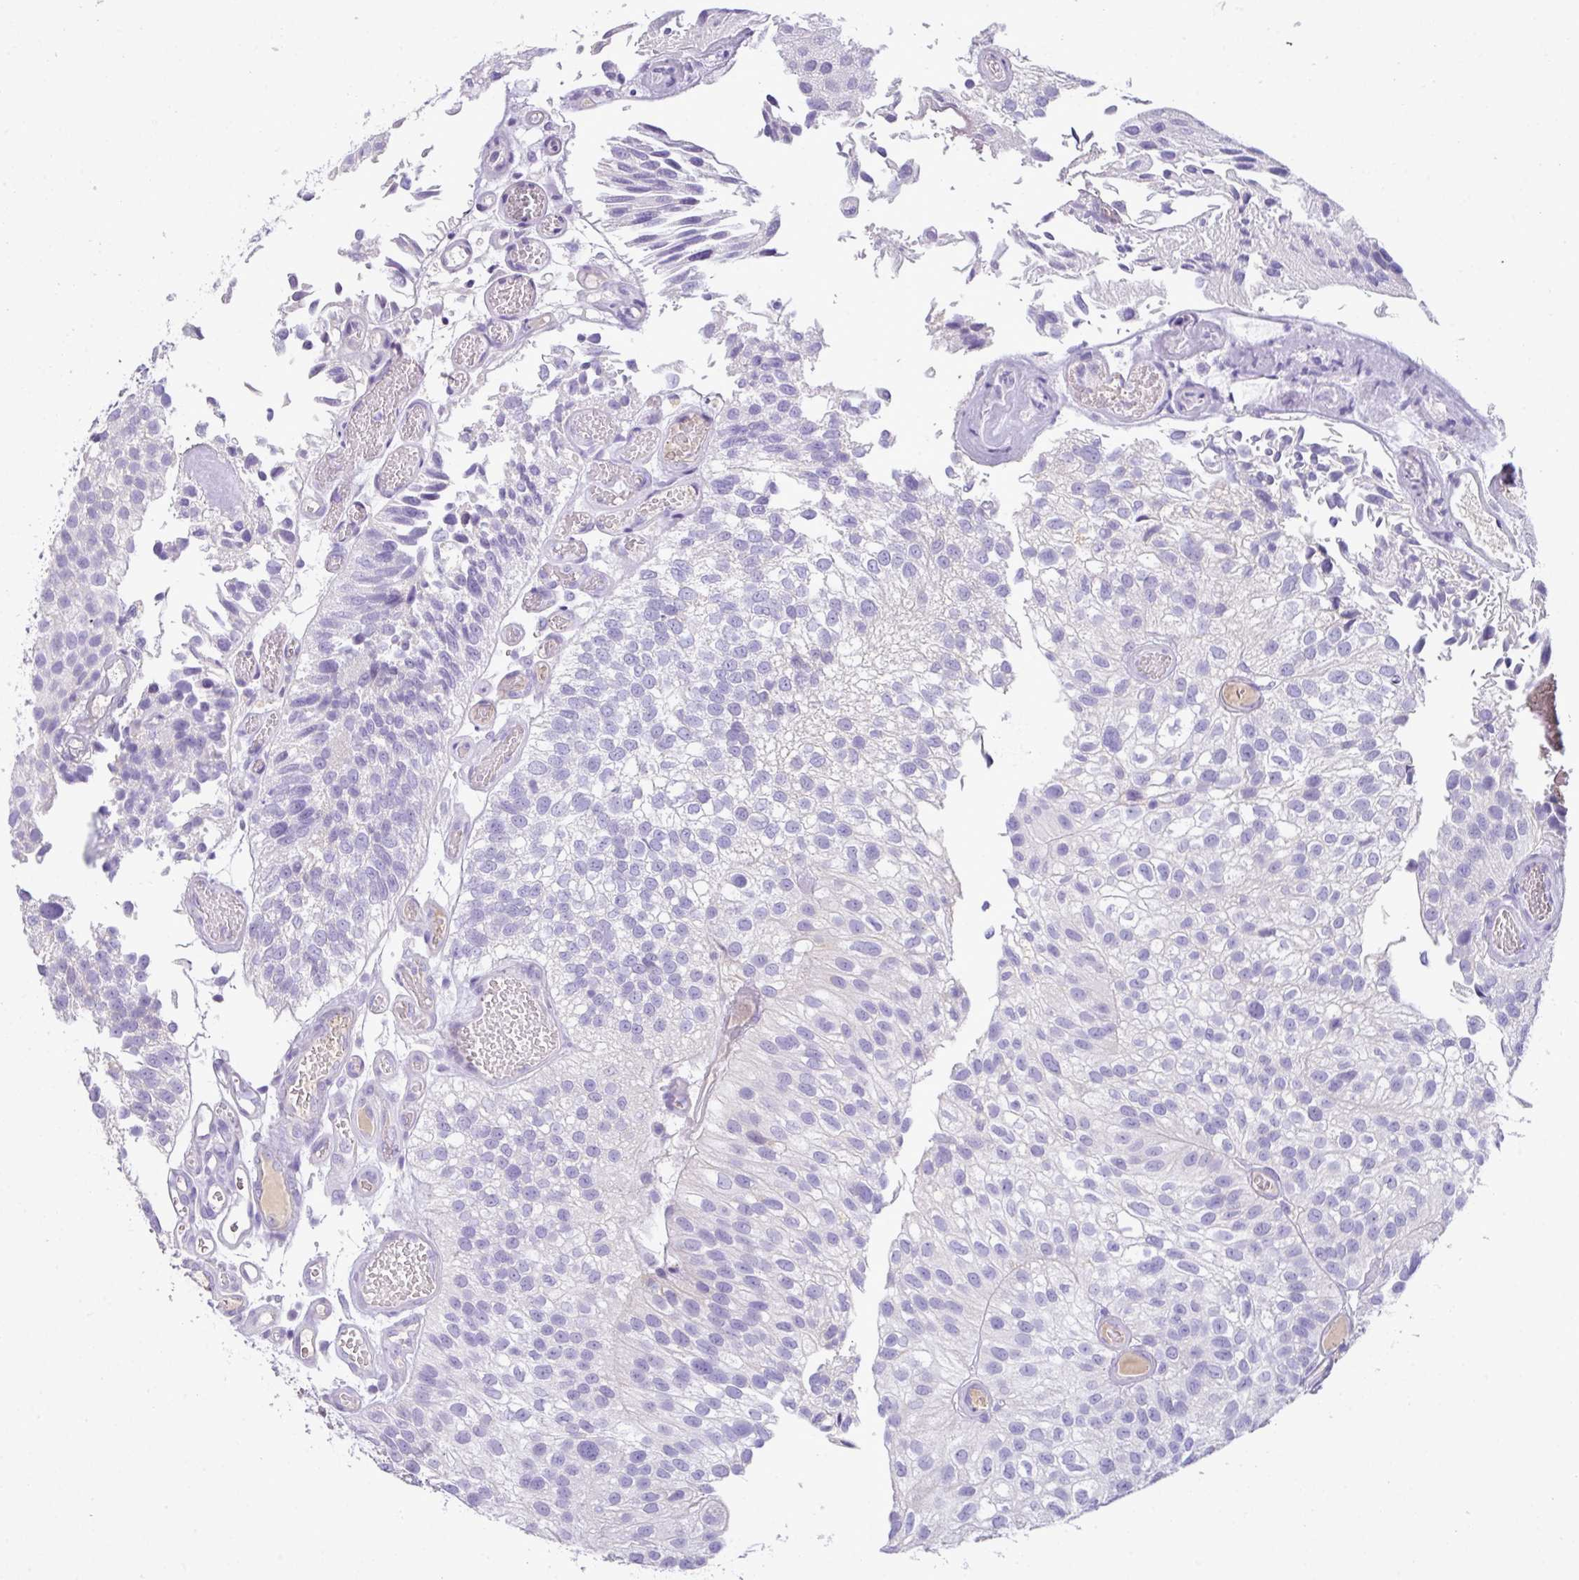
{"staining": {"intensity": "negative", "quantity": "none", "location": "none"}, "tissue": "urothelial cancer", "cell_type": "Tumor cells", "image_type": "cancer", "snomed": [{"axis": "morphology", "description": "Urothelial carcinoma, NOS"}, {"axis": "topography", "description": "Urinary bladder"}], "caption": "Immunohistochemical staining of human transitional cell carcinoma shows no significant expression in tumor cells. (DAB immunohistochemistry with hematoxylin counter stain).", "gene": "OR6C6", "patient": {"sex": "male", "age": 87}}